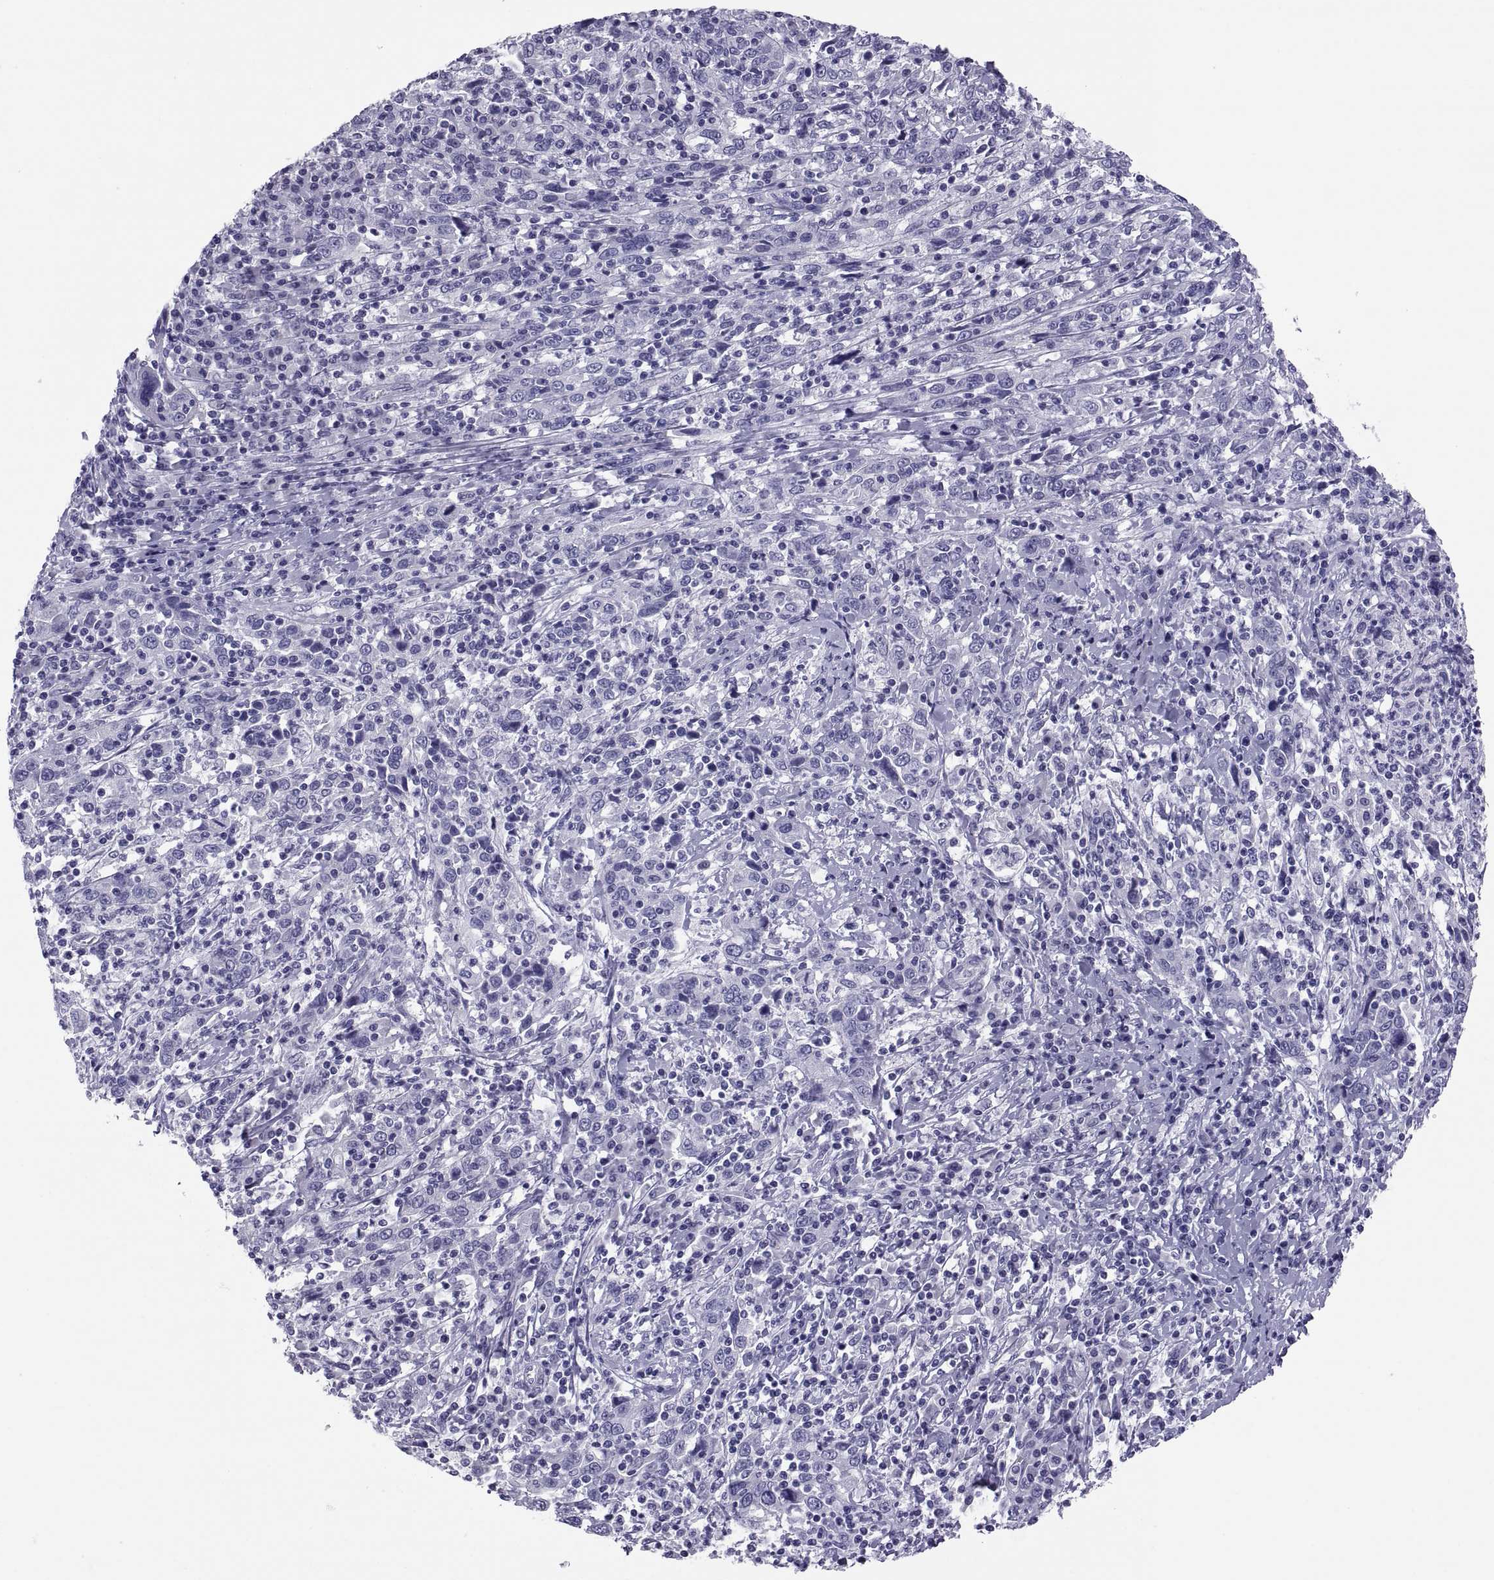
{"staining": {"intensity": "negative", "quantity": "none", "location": "none"}, "tissue": "cervical cancer", "cell_type": "Tumor cells", "image_type": "cancer", "snomed": [{"axis": "morphology", "description": "Squamous cell carcinoma, NOS"}, {"axis": "topography", "description": "Cervix"}], "caption": "The micrograph shows no significant positivity in tumor cells of cervical cancer (squamous cell carcinoma).", "gene": "RNASE12", "patient": {"sex": "female", "age": 46}}